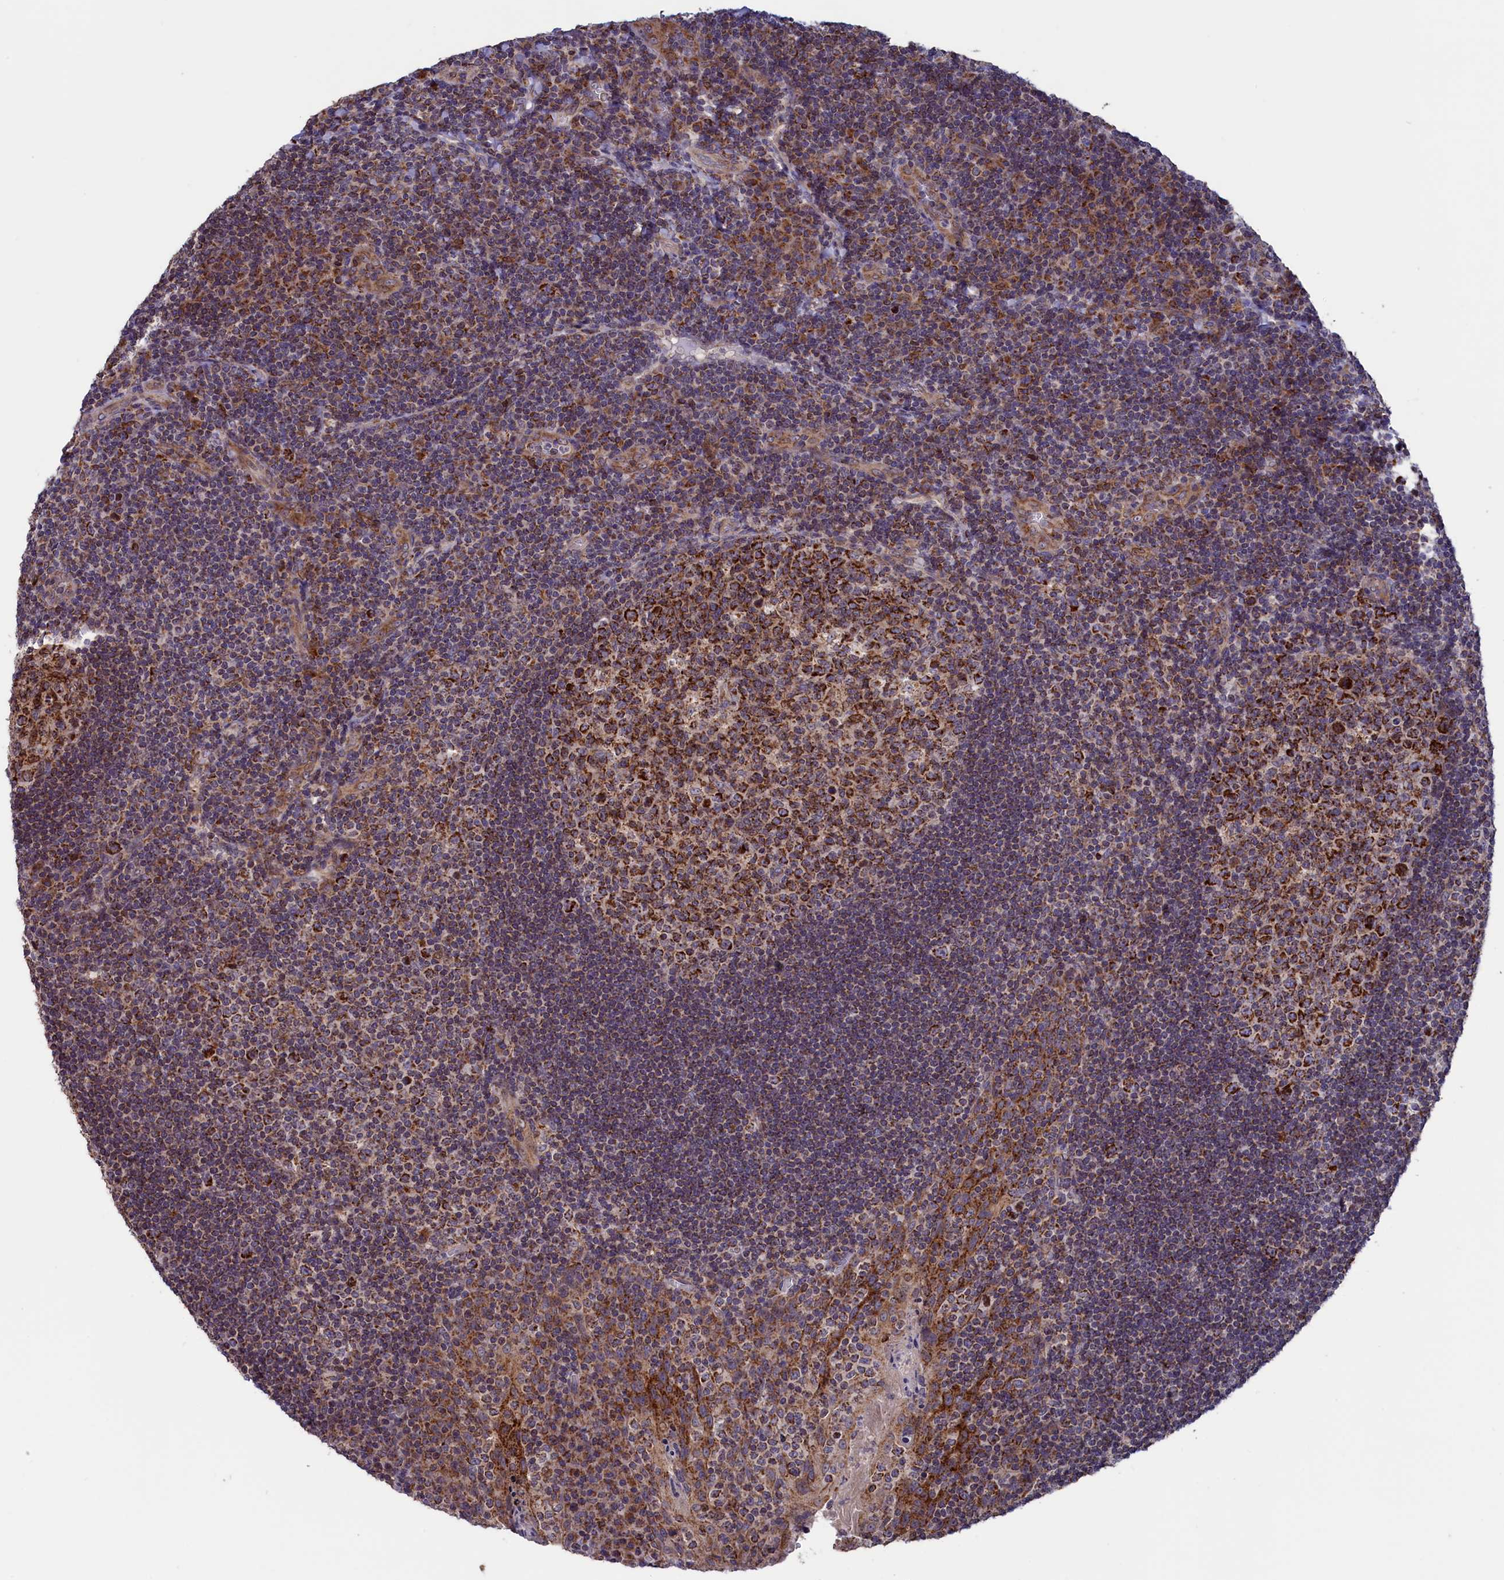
{"staining": {"intensity": "strong", "quantity": ">75%", "location": "cytoplasmic/membranous"}, "tissue": "tonsil", "cell_type": "Germinal center cells", "image_type": "normal", "snomed": [{"axis": "morphology", "description": "Normal tissue, NOS"}, {"axis": "topography", "description": "Tonsil"}], "caption": "The immunohistochemical stain labels strong cytoplasmic/membranous staining in germinal center cells of normal tonsil. (Brightfield microscopy of DAB IHC at high magnification).", "gene": "TIMM44", "patient": {"sex": "male", "age": 17}}